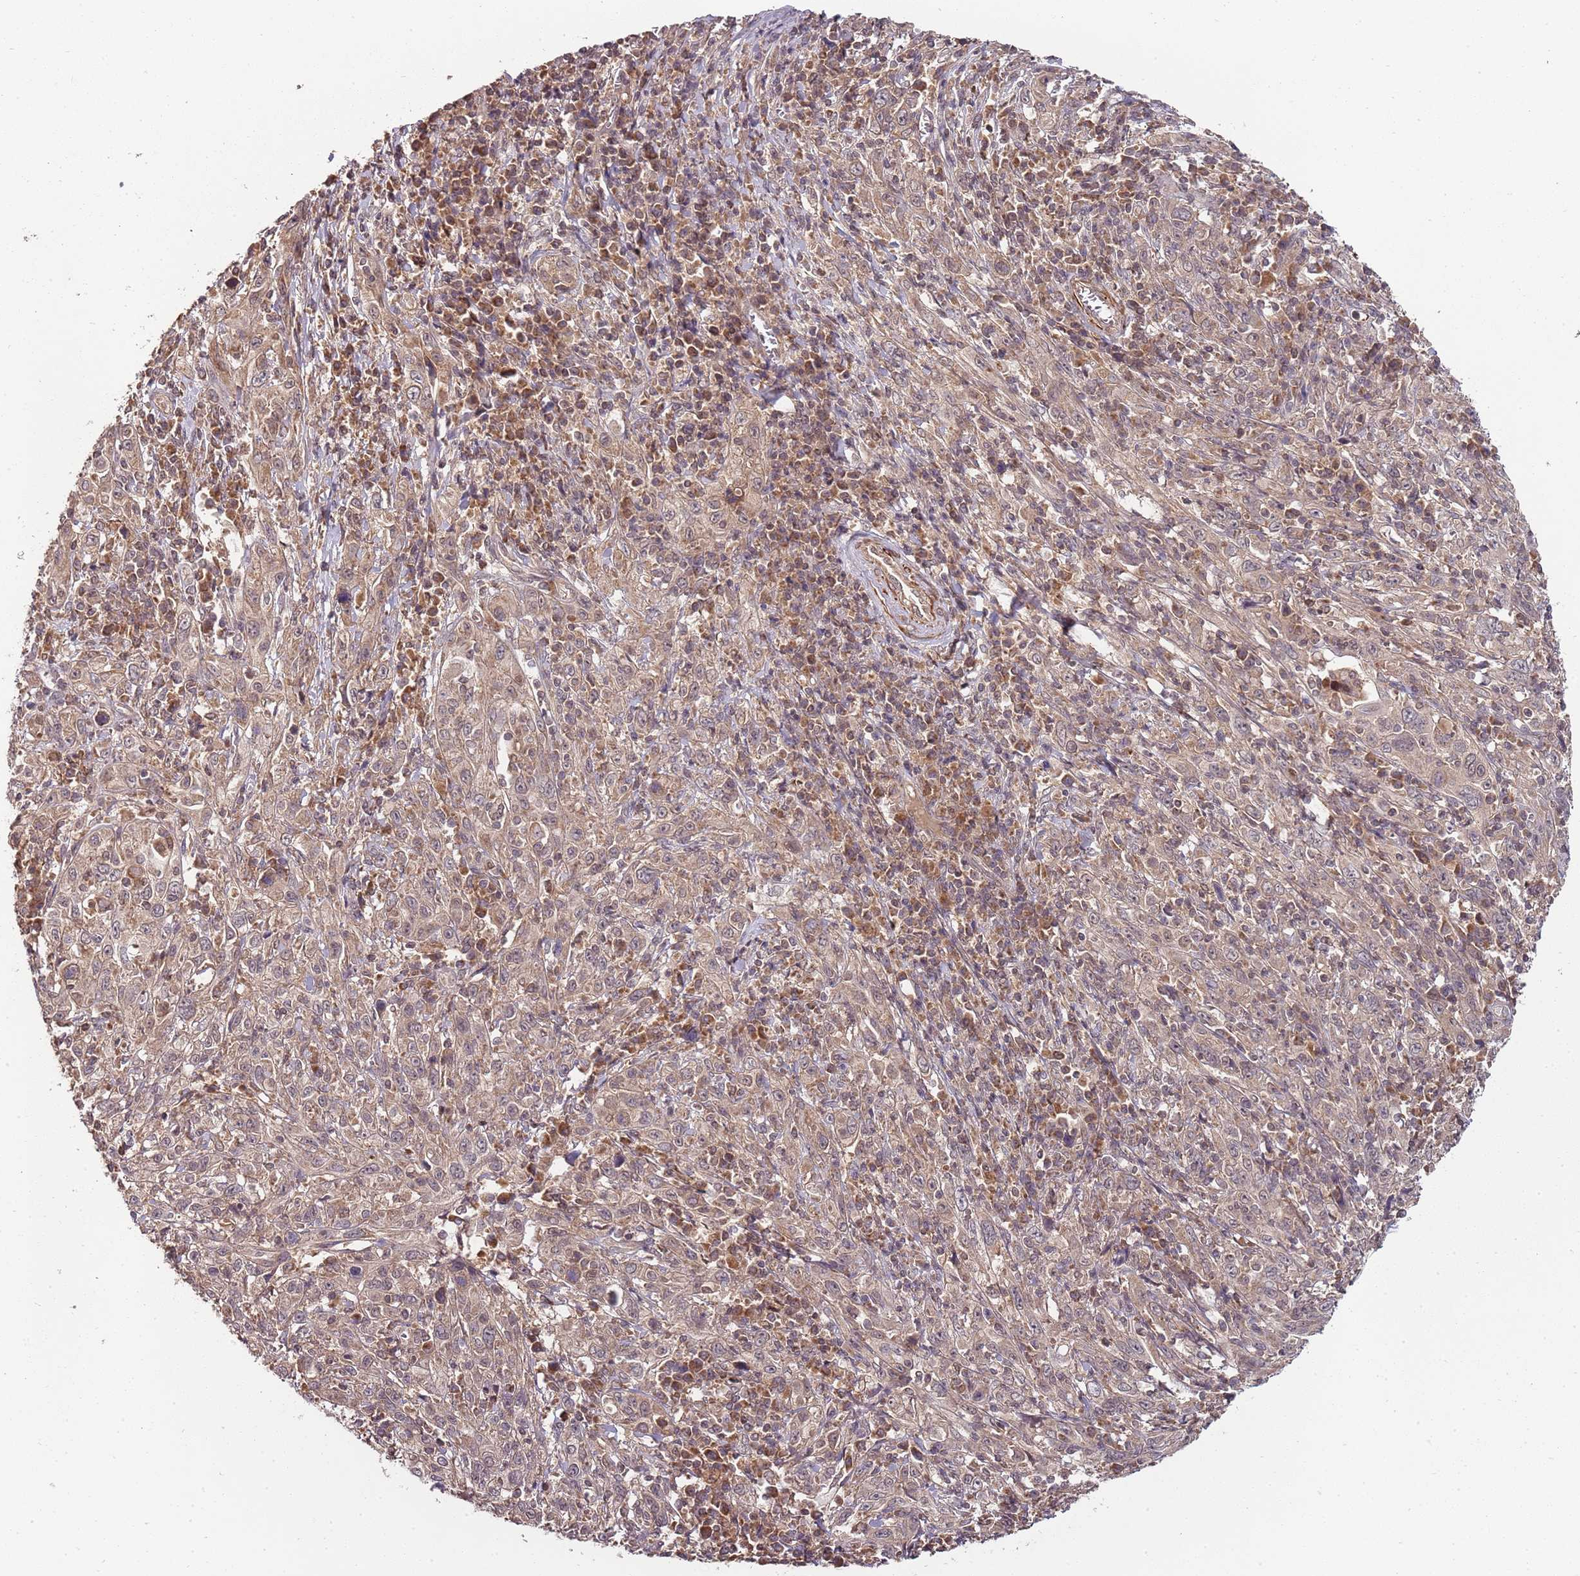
{"staining": {"intensity": "moderate", "quantity": ">75%", "location": "cytoplasmic/membranous,nuclear"}, "tissue": "cervical cancer", "cell_type": "Tumor cells", "image_type": "cancer", "snomed": [{"axis": "morphology", "description": "Squamous cell carcinoma, NOS"}, {"axis": "topography", "description": "Cervix"}], "caption": "Squamous cell carcinoma (cervical) was stained to show a protein in brown. There is medium levels of moderate cytoplasmic/membranous and nuclear expression in approximately >75% of tumor cells.", "gene": "LIN37", "patient": {"sex": "female", "age": 46}}